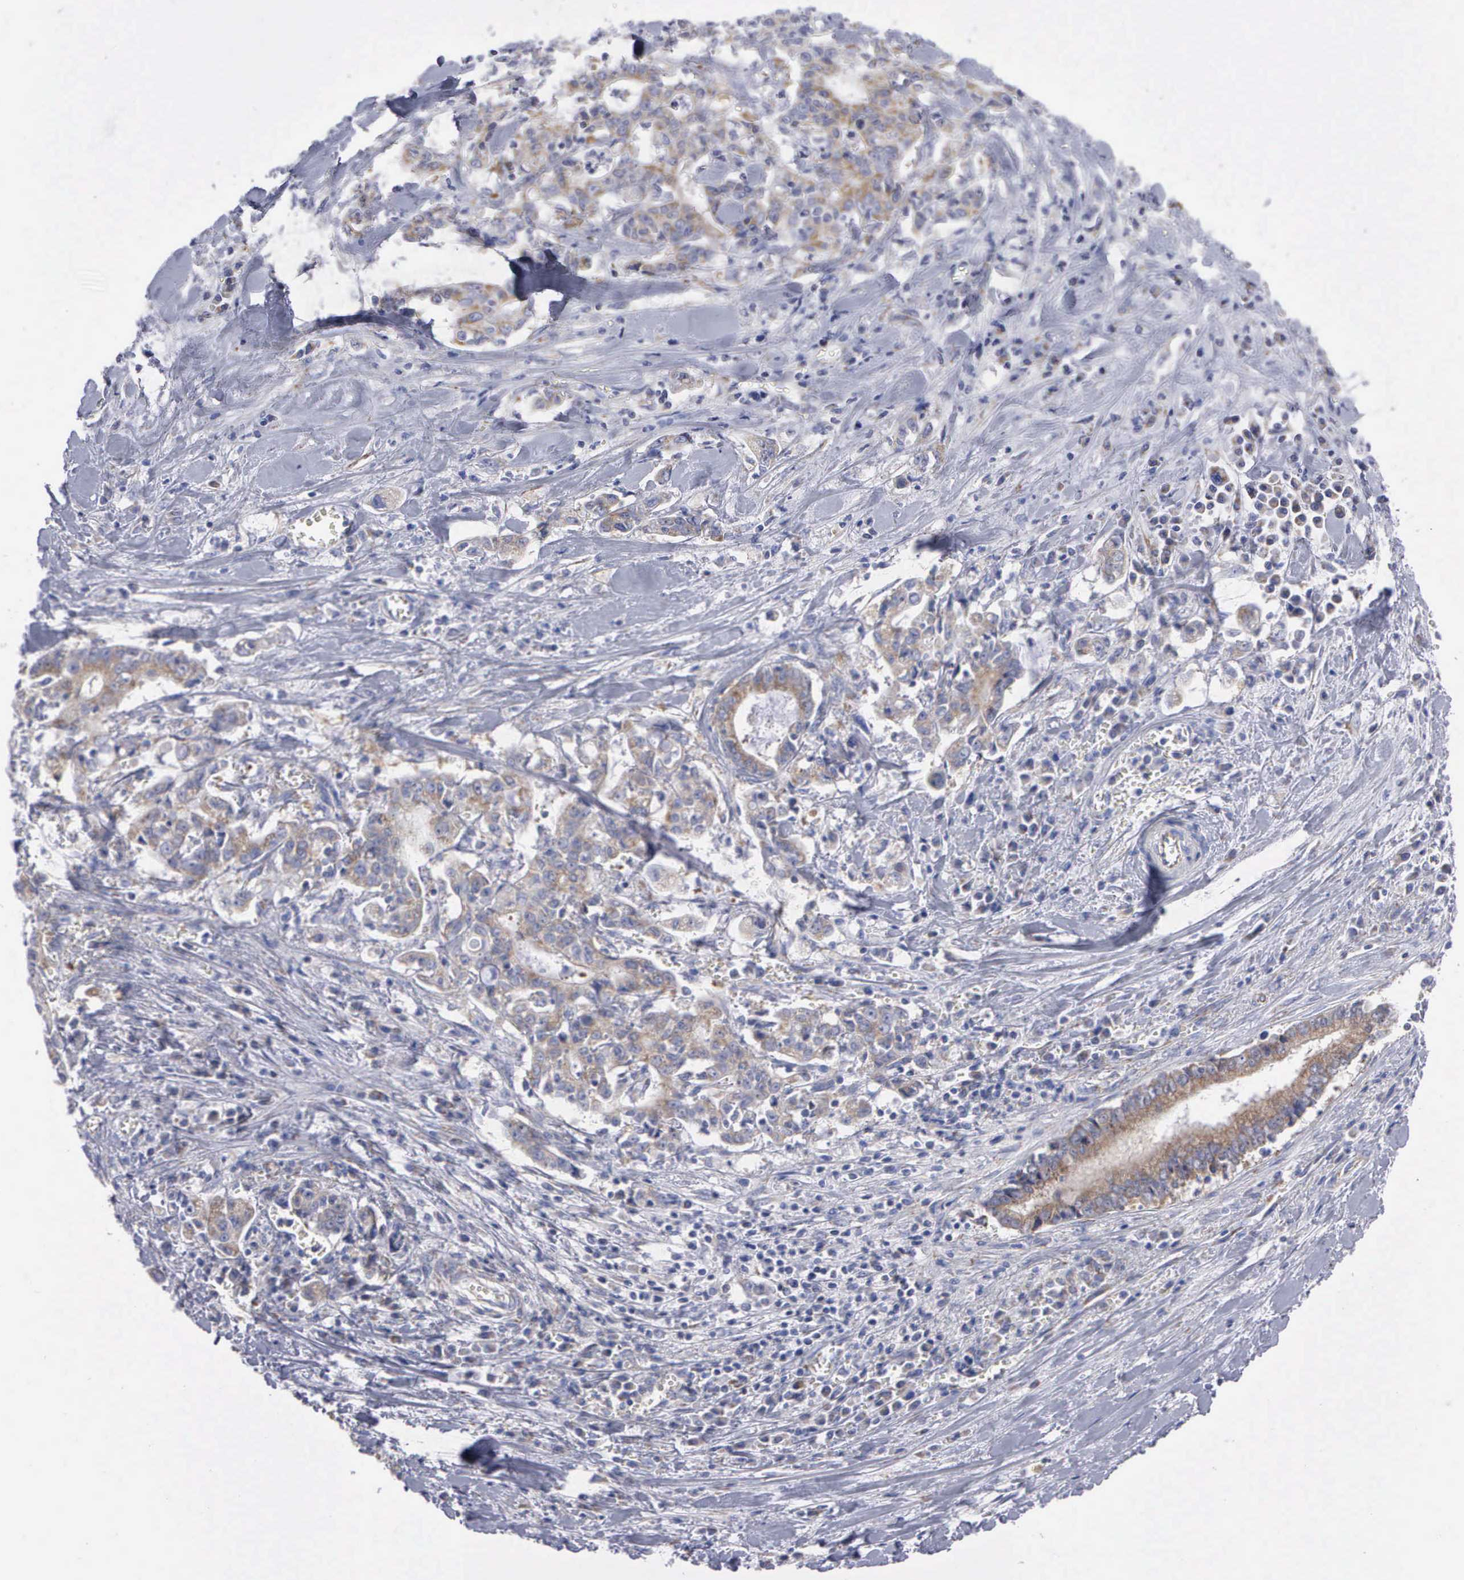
{"staining": {"intensity": "weak", "quantity": "25%-75%", "location": "cytoplasmic/membranous"}, "tissue": "liver cancer", "cell_type": "Tumor cells", "image_type": "cancer", "snomed": [{"axis": "morphology", "description": "Cholangiocarcinoma"}, {"axis": "topography", "description": "Liver"}], "caption": "About 25%-75% of tumor cells in cholangiocarcinoma (liver) display weak cytoplasmic/membranous protein staining as visualized by brown immunohistochemical staining.", "gene": "APOOL", "patient": {"sex": "male", "age": 57}}